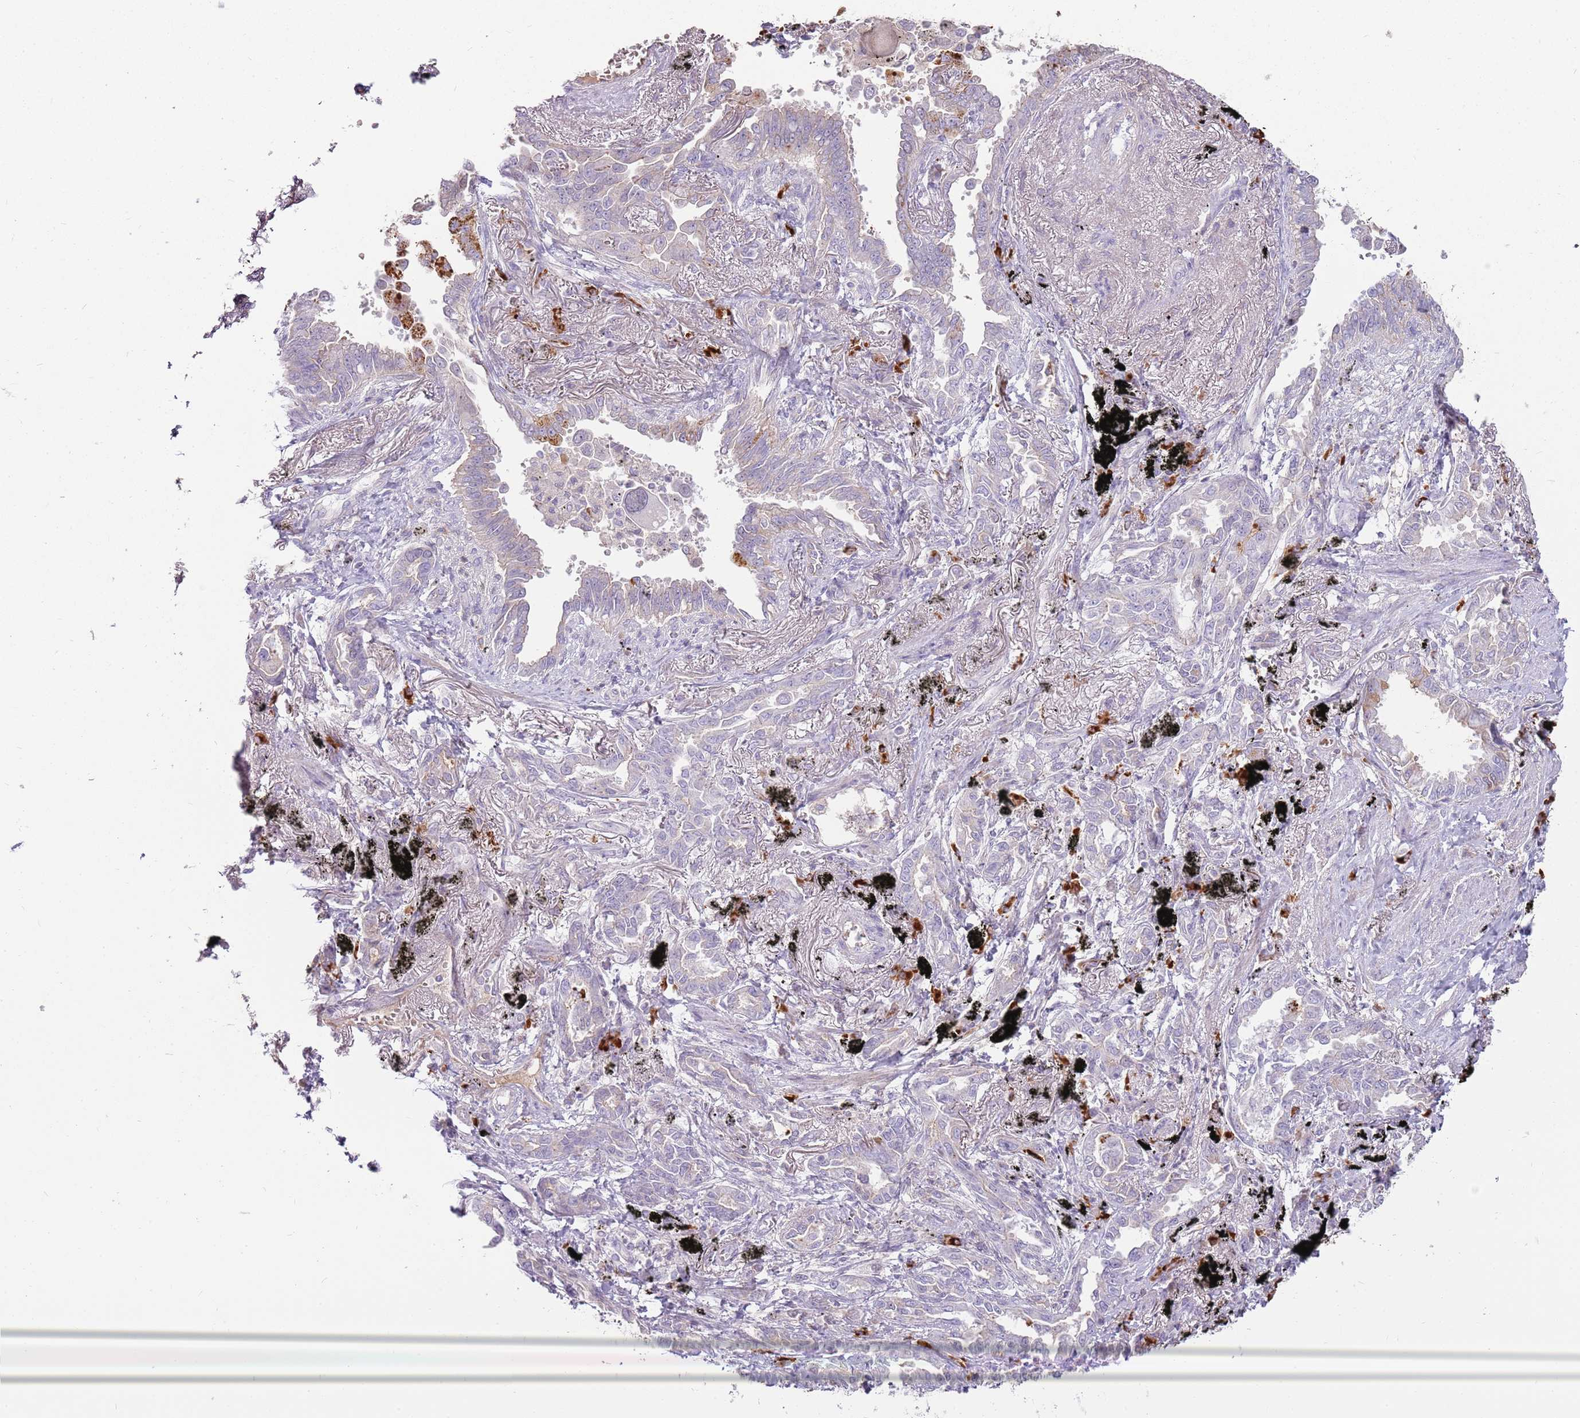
{"staining": {"intensity": "negative", "quantity": "none", "location": "none"}, "tissue": "lung cancer", "cell_type": "Tumor cells", "image_type": "cancer", "snomed": [{"axis": "morphology", "description": "Adenocarcinoma, NOS"}, {"axis": "topography", "description": "Lung"}], "caption": "Immunohistochemistry of human adenocarcinoma (lung) reveals no positivity in tumor cells.", "gene": "MCUB", "patient": {"sex": "male", "age": 67}}